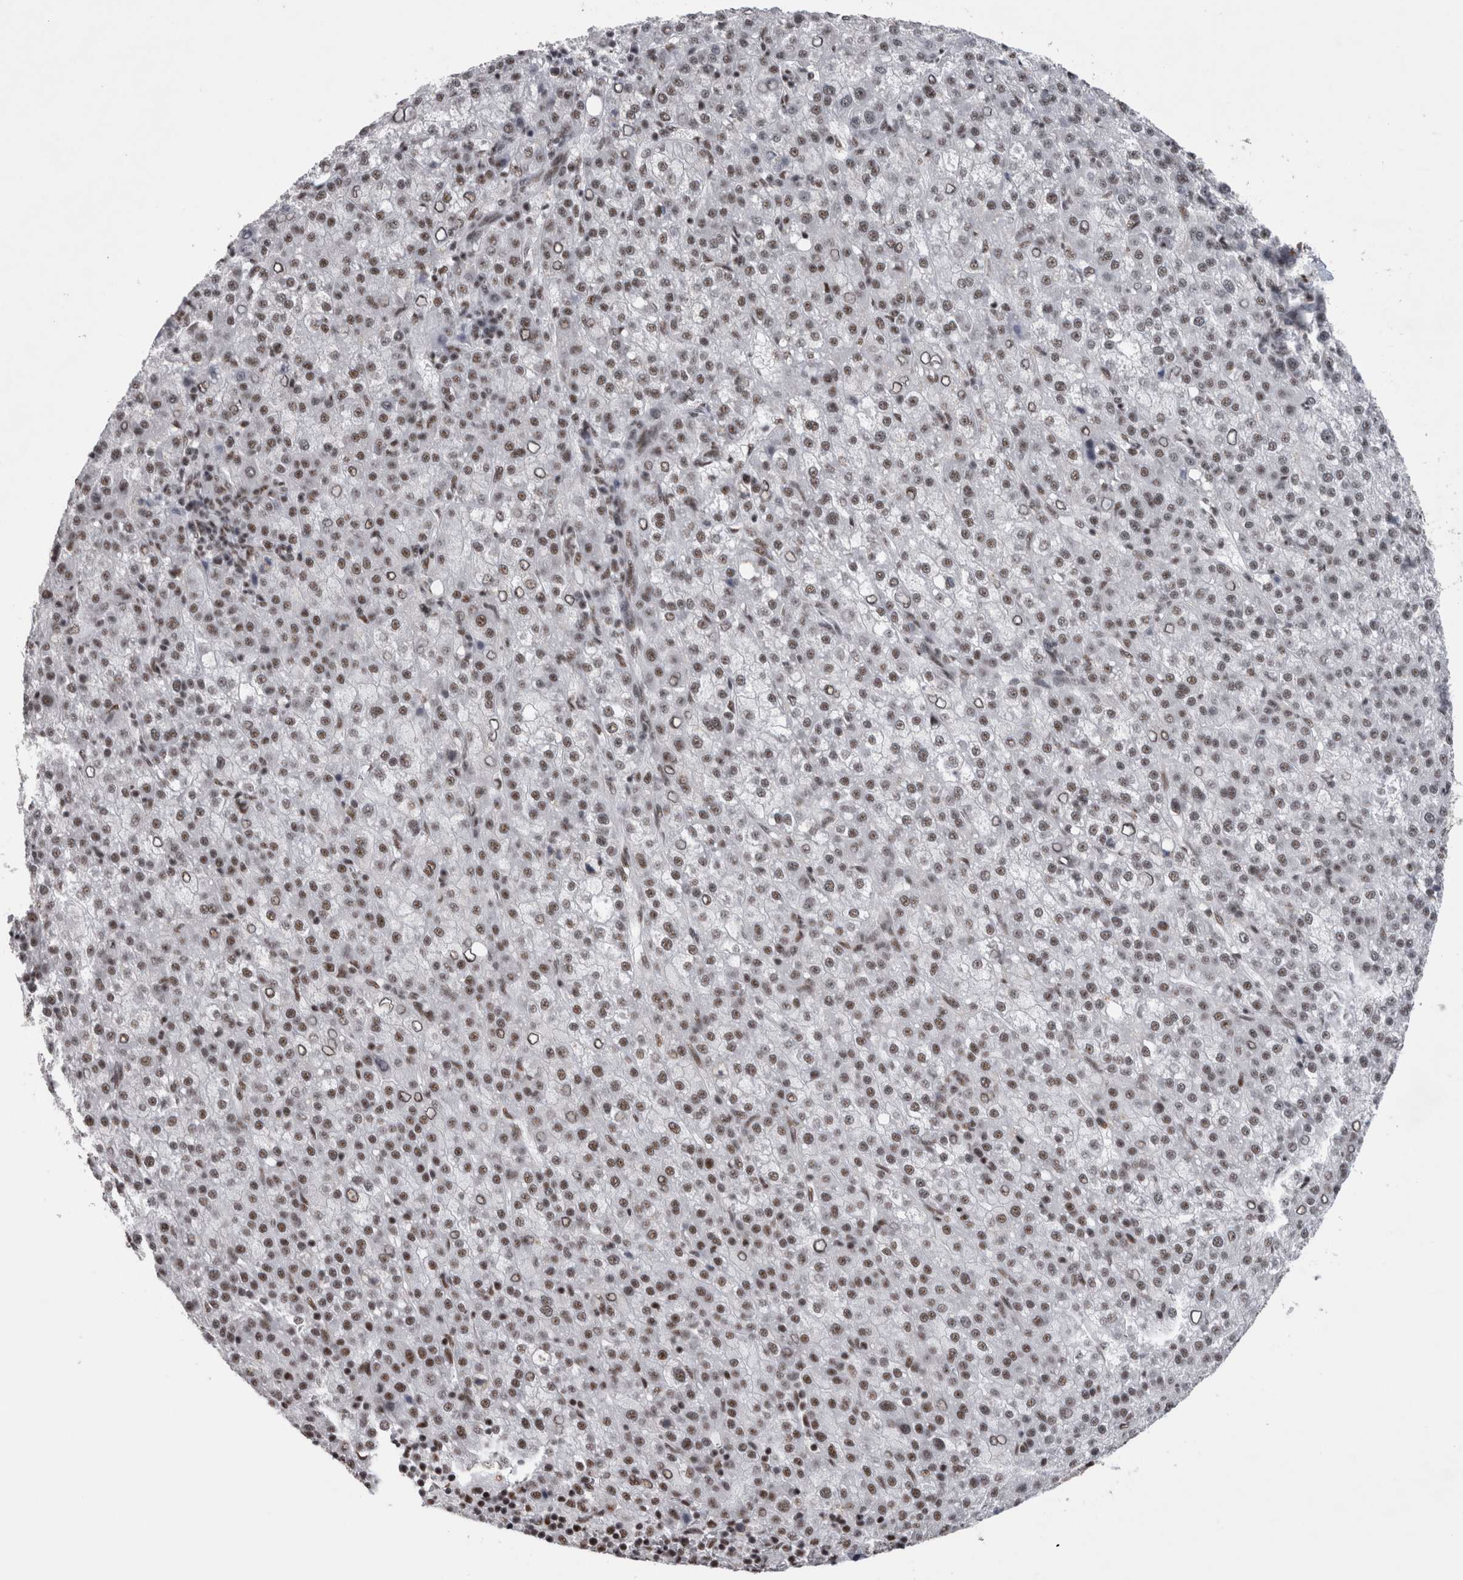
{"staining": {"intensity": "weak", "quantity": ">75%", "location": "nuclear"}, "tissue": "liver cancer", "cell_type": "Tumor cells", "image_type": "cancer", "snomed": [{"axis": "morphology", "description": "Carcinoma, Hepatocellular, NOS"}, {"axis": "topography", "description": "Liver"}], "caption": "The image exhibits a brown stain indicating the presence of a protein in the nuclear of tumor cells in hepatocellular carcinoma (liver).", "gene": "CDK11A", "patient": {"sex": "female", "age": 58}}